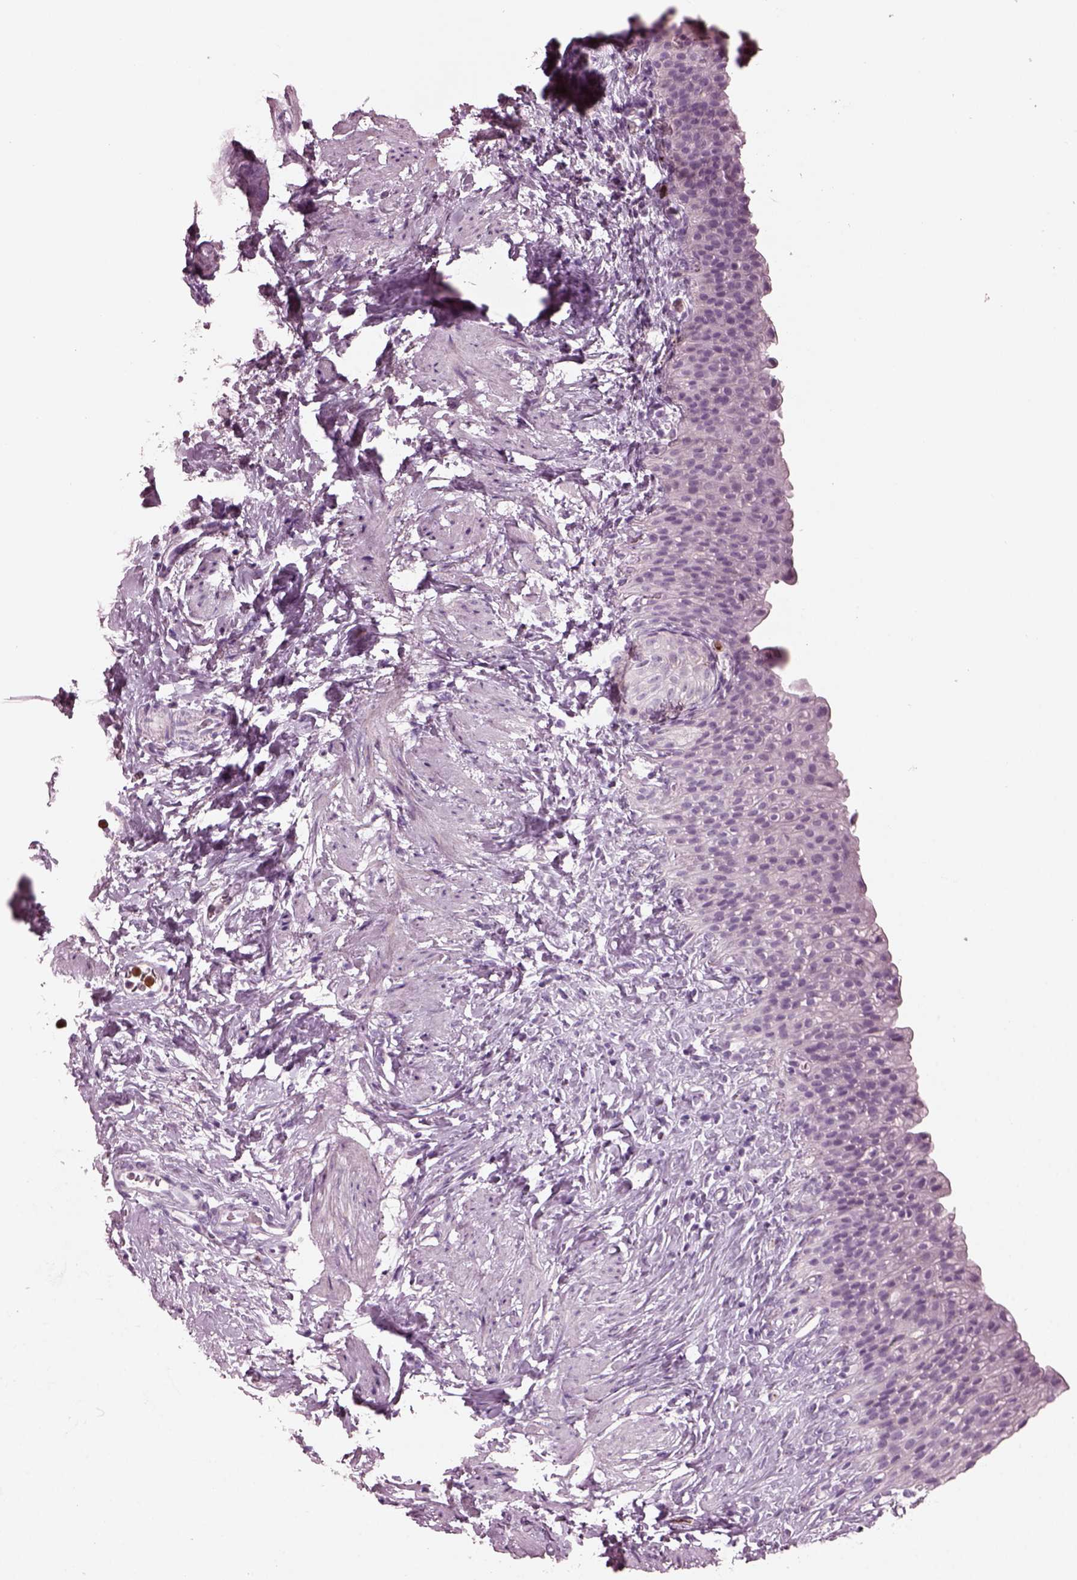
{"staining": {"intensity": "negative", "quantity": "none", "location": "none"}, "tissue": "urinary bladder", "cell_type": "Urothelial cells", "image_type": "normal", "snomed": [{"axis": "morphology", "description": "Normal tissue, NOS"}, {"axis": "topography", "description": "Urinary bladder"}], "caption": "This is an IHC image of benign urinary bladder. There is no expression in urothelial cells.", "gene": "SLAMF8", "patient": {"sex": "male", "age": 76}}